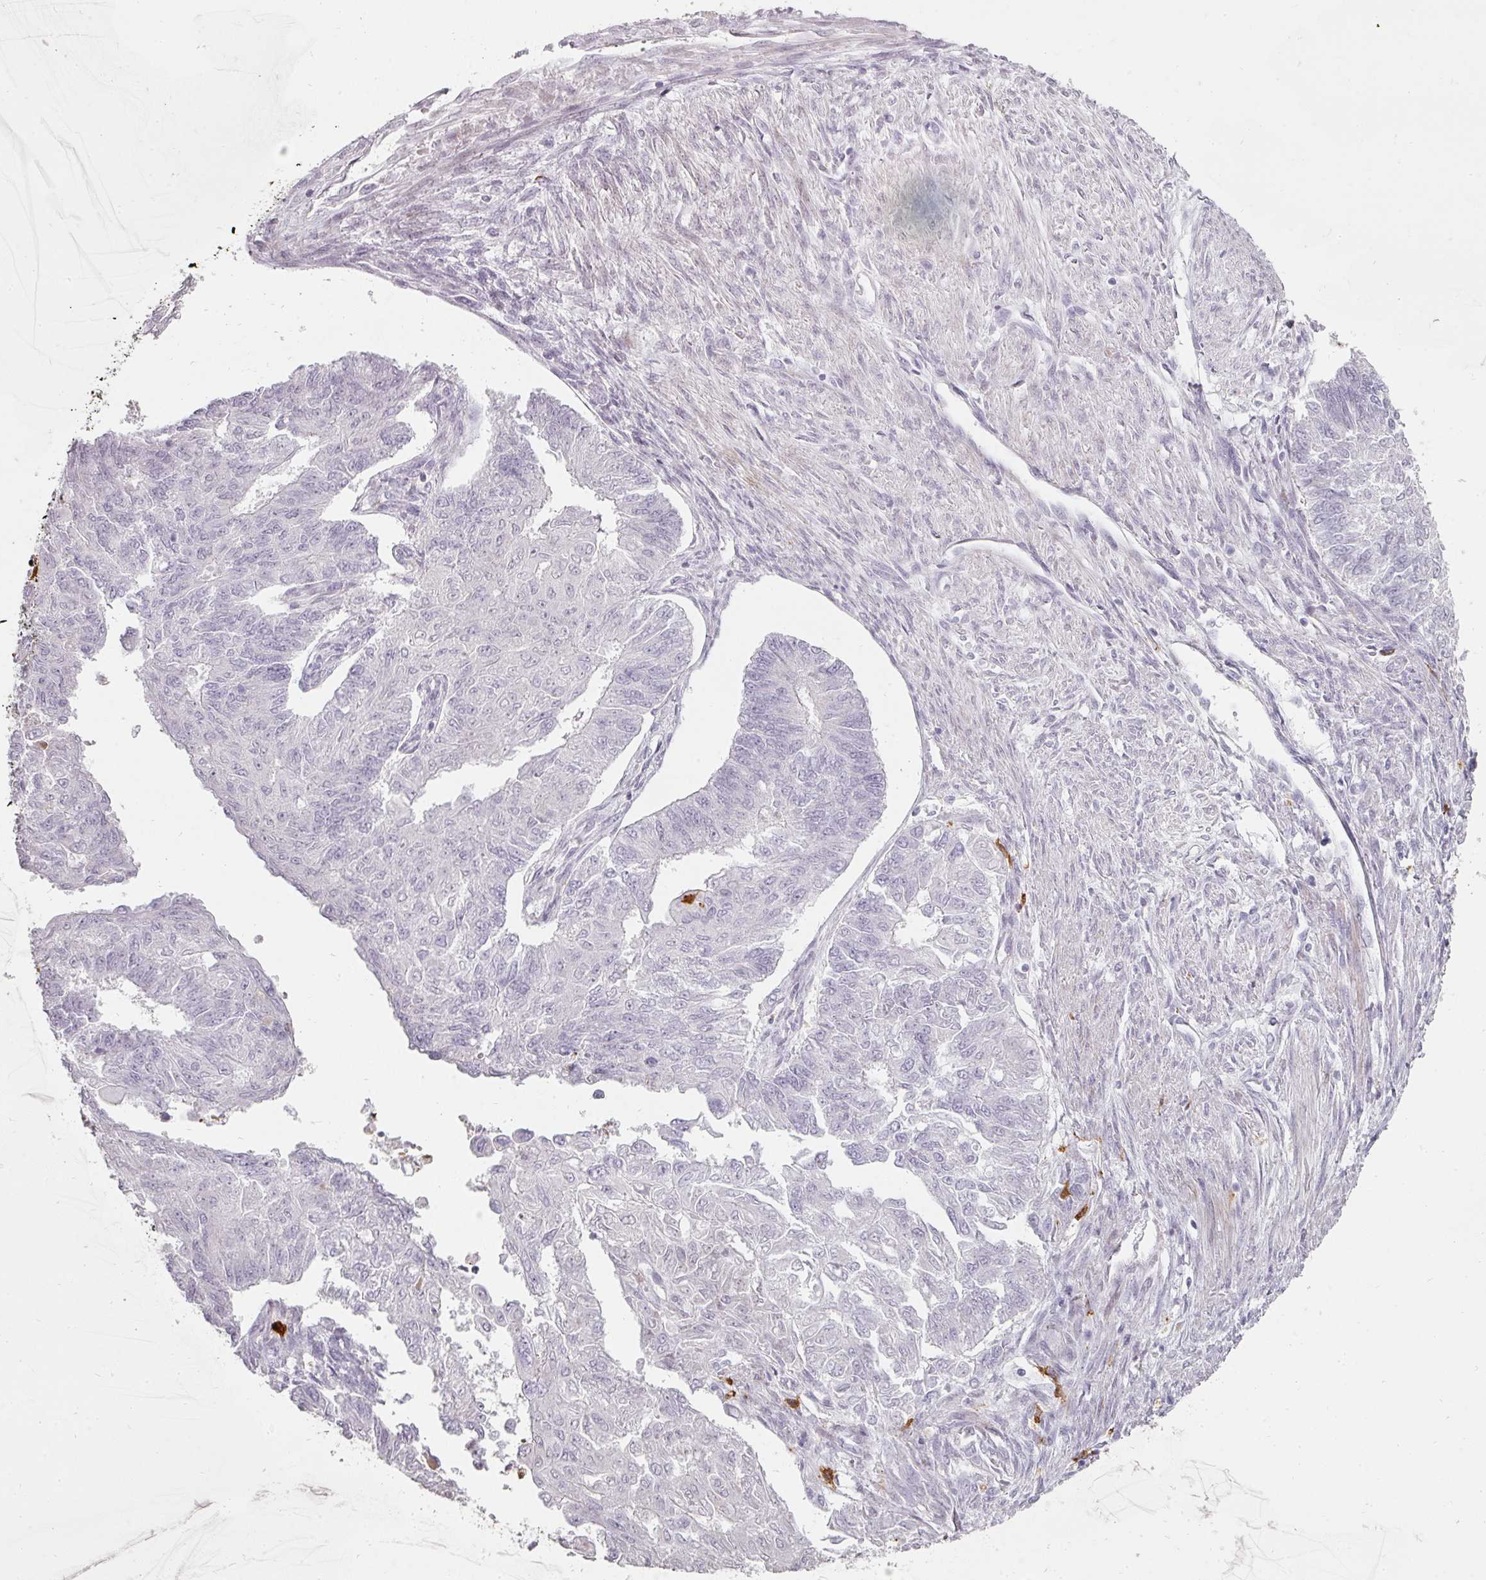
{"staining": {"intensity": "negative", "quantity": "none", "location": "none"}, "tissue": "endometrial cancer", "cell_type": "Tumor cells", "image_type": "cancer", "snomed": [{"axis": "morphology", "description": "Adenocarcinoma, NOS"}, {"axis": "topography", "description": "Endometrium"}], "caption": "Endometrial adenocarcinoma was stained to show a protein in brown. There is no significant expression in tumor cells. Brightfield microscopy of immunohistochemistry stained with DAB (brown) and hematoxylin (blue), captured at high magnification.", "gene": "BIK", "patient": {"sex": "female", "age": 32}}